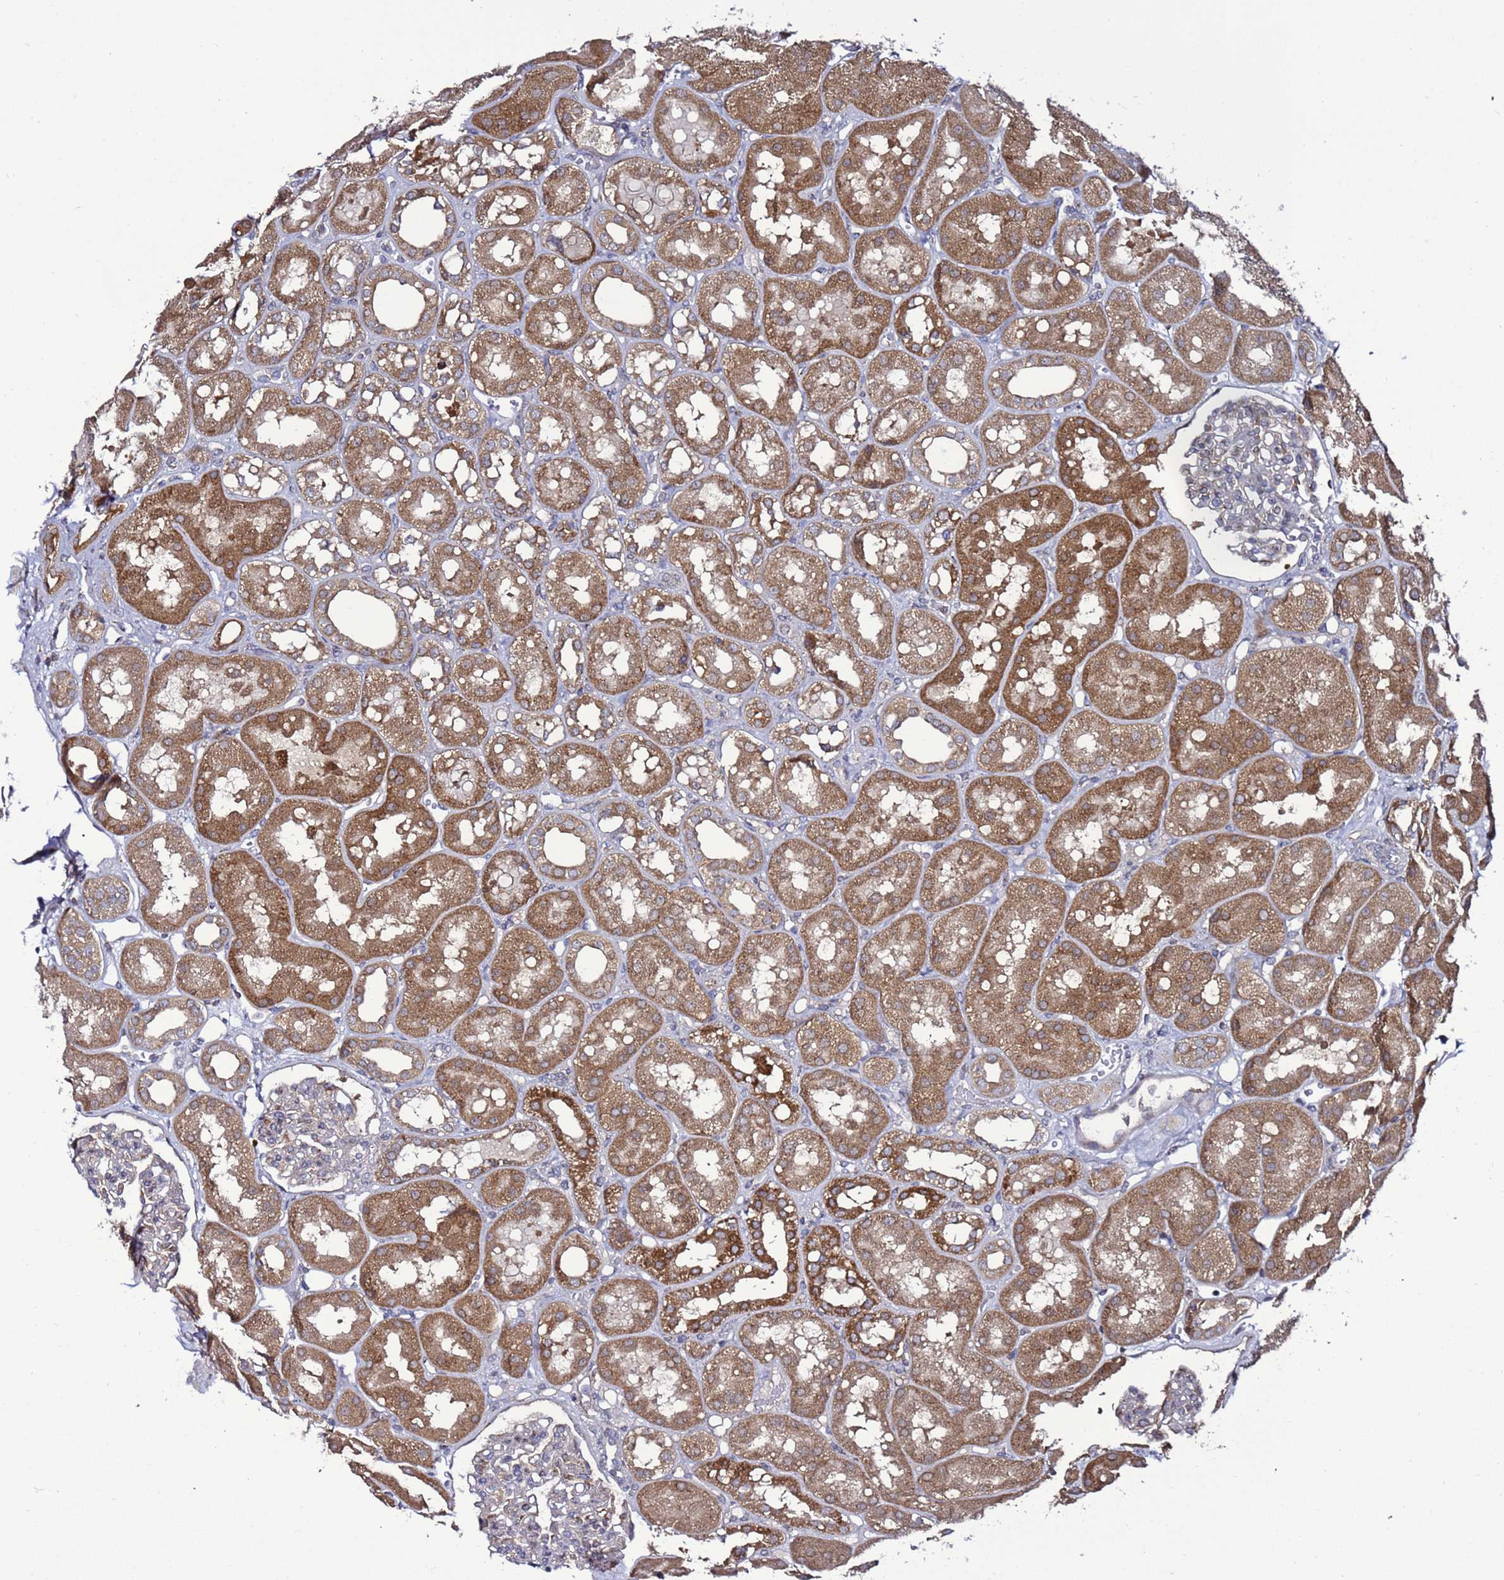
{"staining": {"intensity": "negative", "quantity": "none", "location": "none"}, "tissue": "kidney", "cell_type": "Cells in glomeruli", "image_type": "normal", "snomed": [{"axis": "morphology", "description": "Normal tissue, NOS"}, {"axis": "topography", "description": "Kidney"}], "caption": "Photomicrograph shows no protein positivity in cells in glomeruli of benign kidney.", "gene": "TMEM176B", "patient": {"sex": "male", "age": 16}}